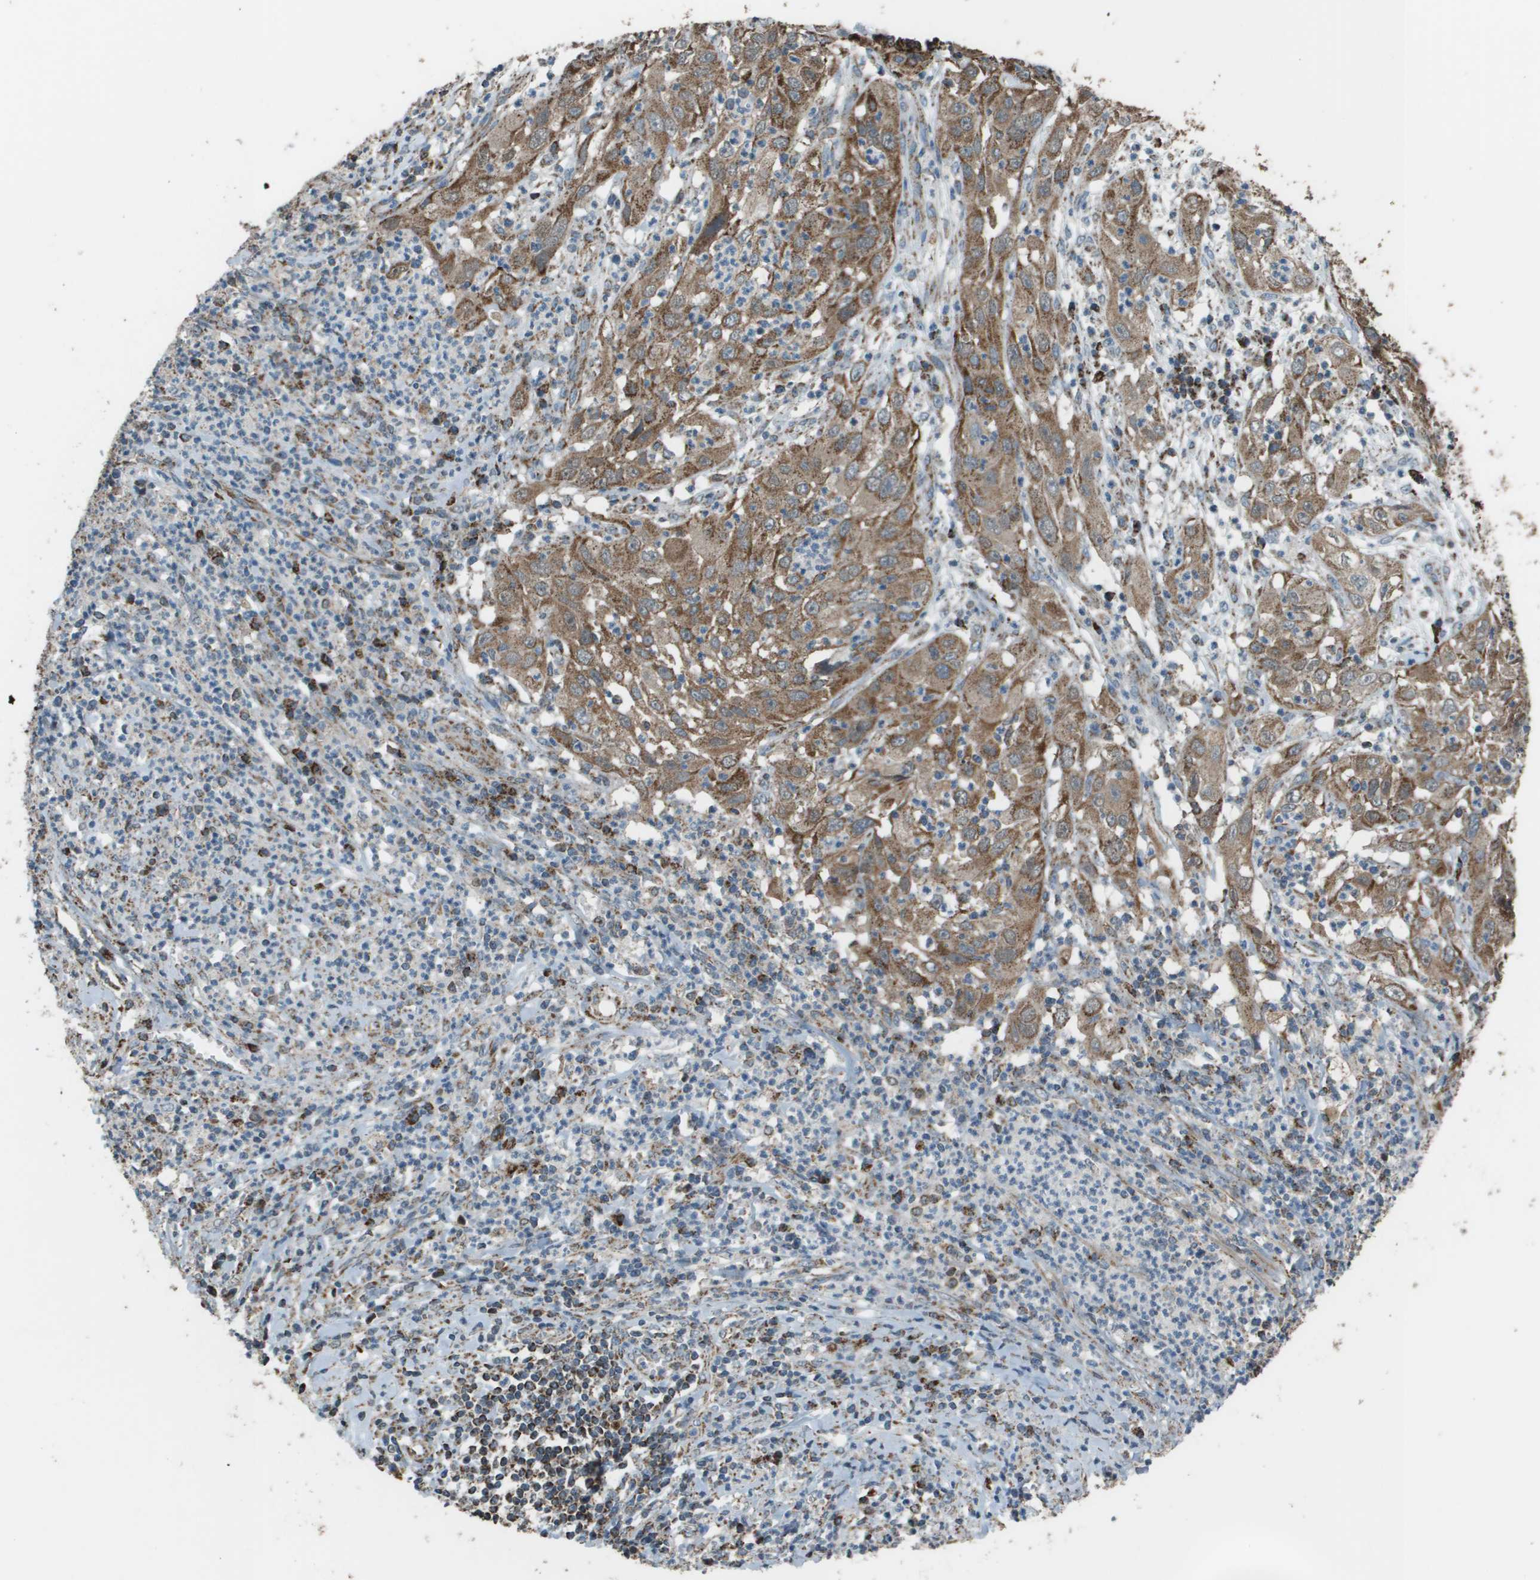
{"staining": {"intensity": "moderate", "quantity": ">75%", "location": "cytoplasmic/membranous"}, "tissue": "cervical cancer", "cell_type": "Tumor cells", "image_type": "cancer", "snomed": [{"axis": "morphology", "description": "Squamous cell carcinoma, NOS"}, {"axis": "topography", "description": "Cervix"}], "caption": "Approximately >75% of tumor cells in human cervical cancer (squamous cell carcinoma) demonstrate moderate cytoplasmic/membranous protein expression as visualized by brown immunohistochemical staining.", "gene": "FH", "patient": {"sex": "female", "age": 32}}